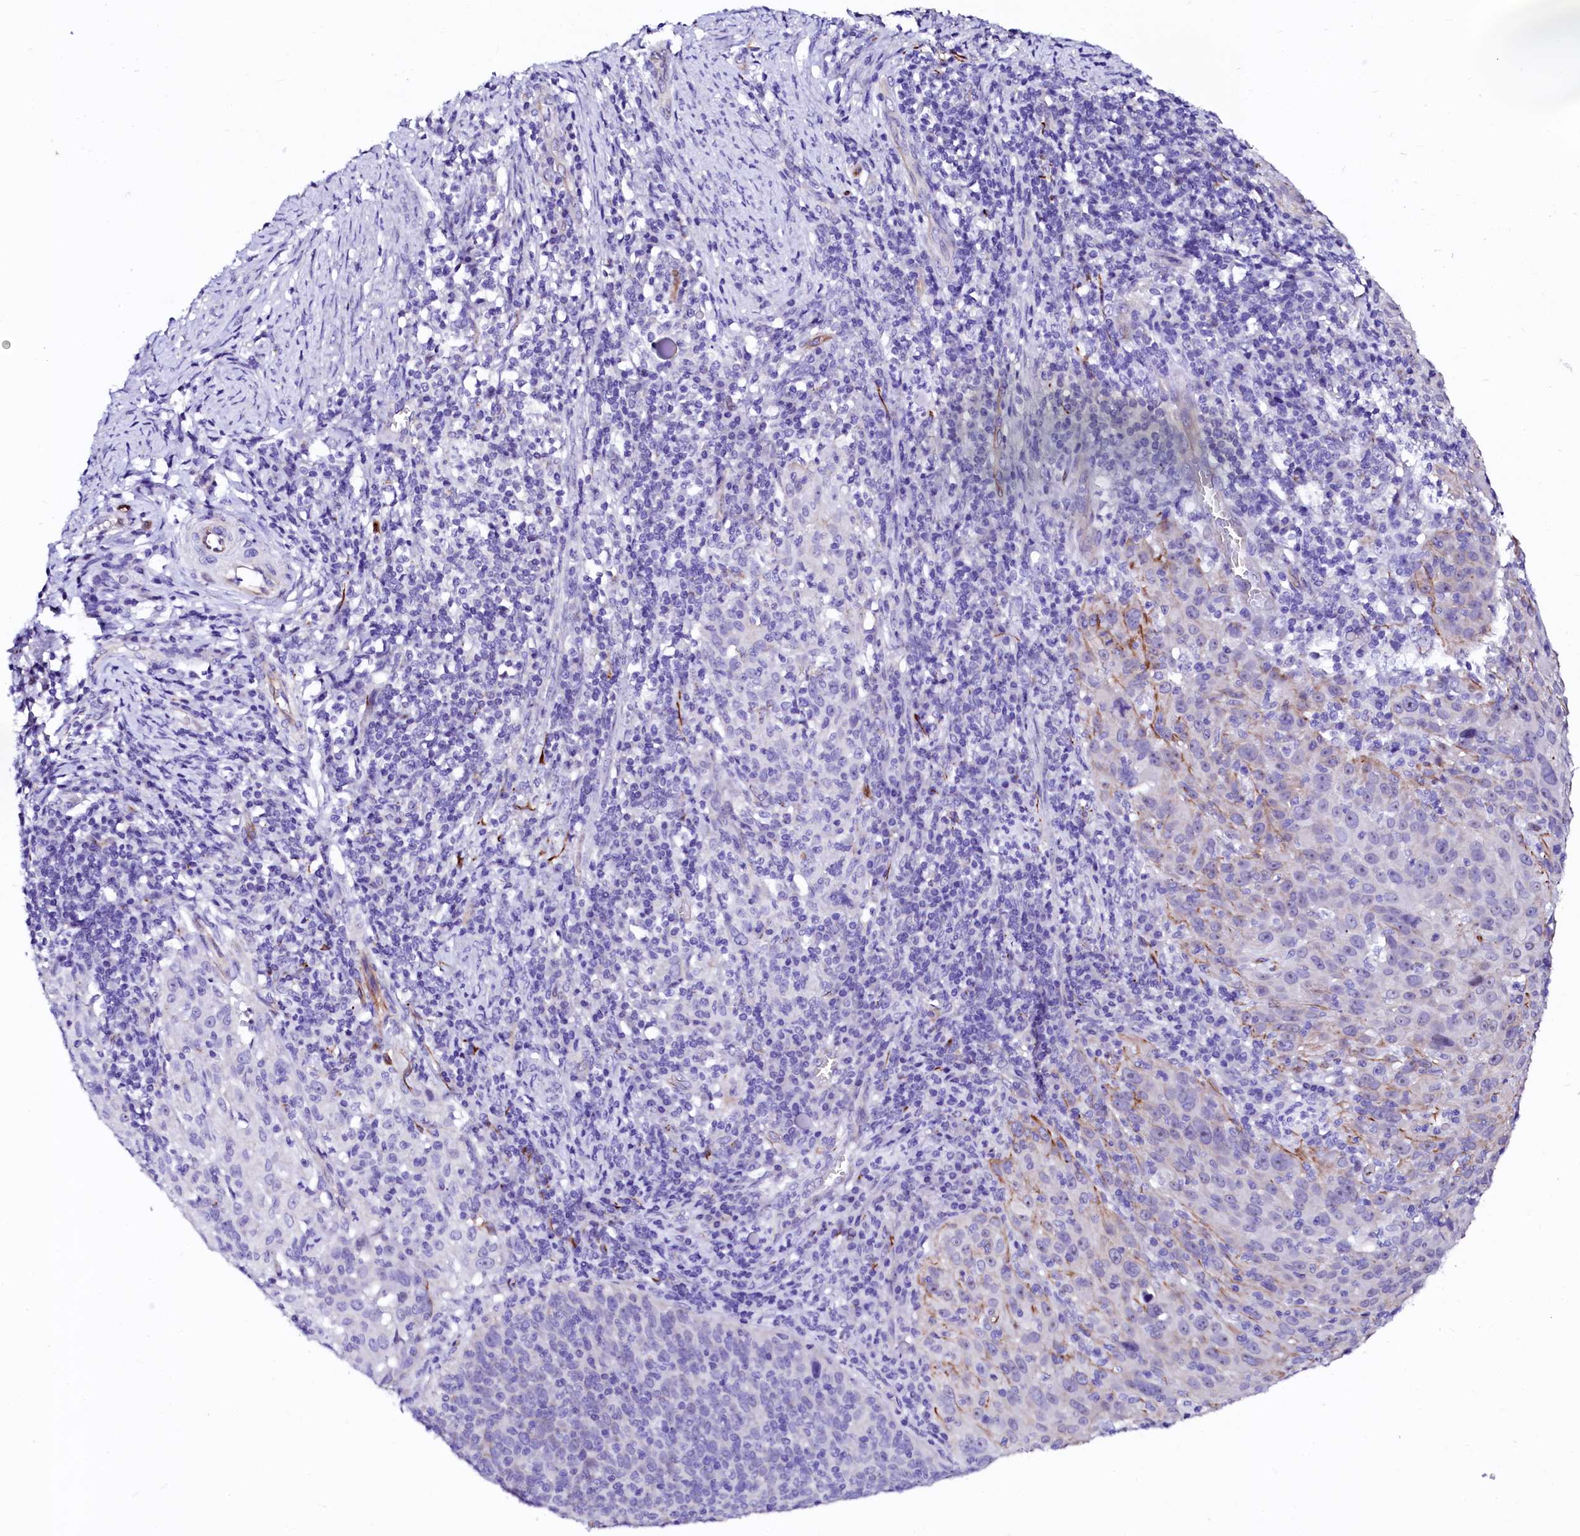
{"staining": {"intensity": "negative", "quantity": "none", "location": "none"}, "tissue": "cervical cancer", "cell_type": "Tumor cells", "image_type": "cancer", "snomed": [{"axis": "morphology", "description": "Squamous cell carcinoma, NOS"}, {"axis": "topography", "description": "Cervix"}], "caption": "A high-resolution micrograph shows immunohistochemistry (IHC) staining of cervical cancer, which displays no significant positivity in tumor cells.", "gene": "SFR1", "patient": {"sex": "female", "age": 50}}